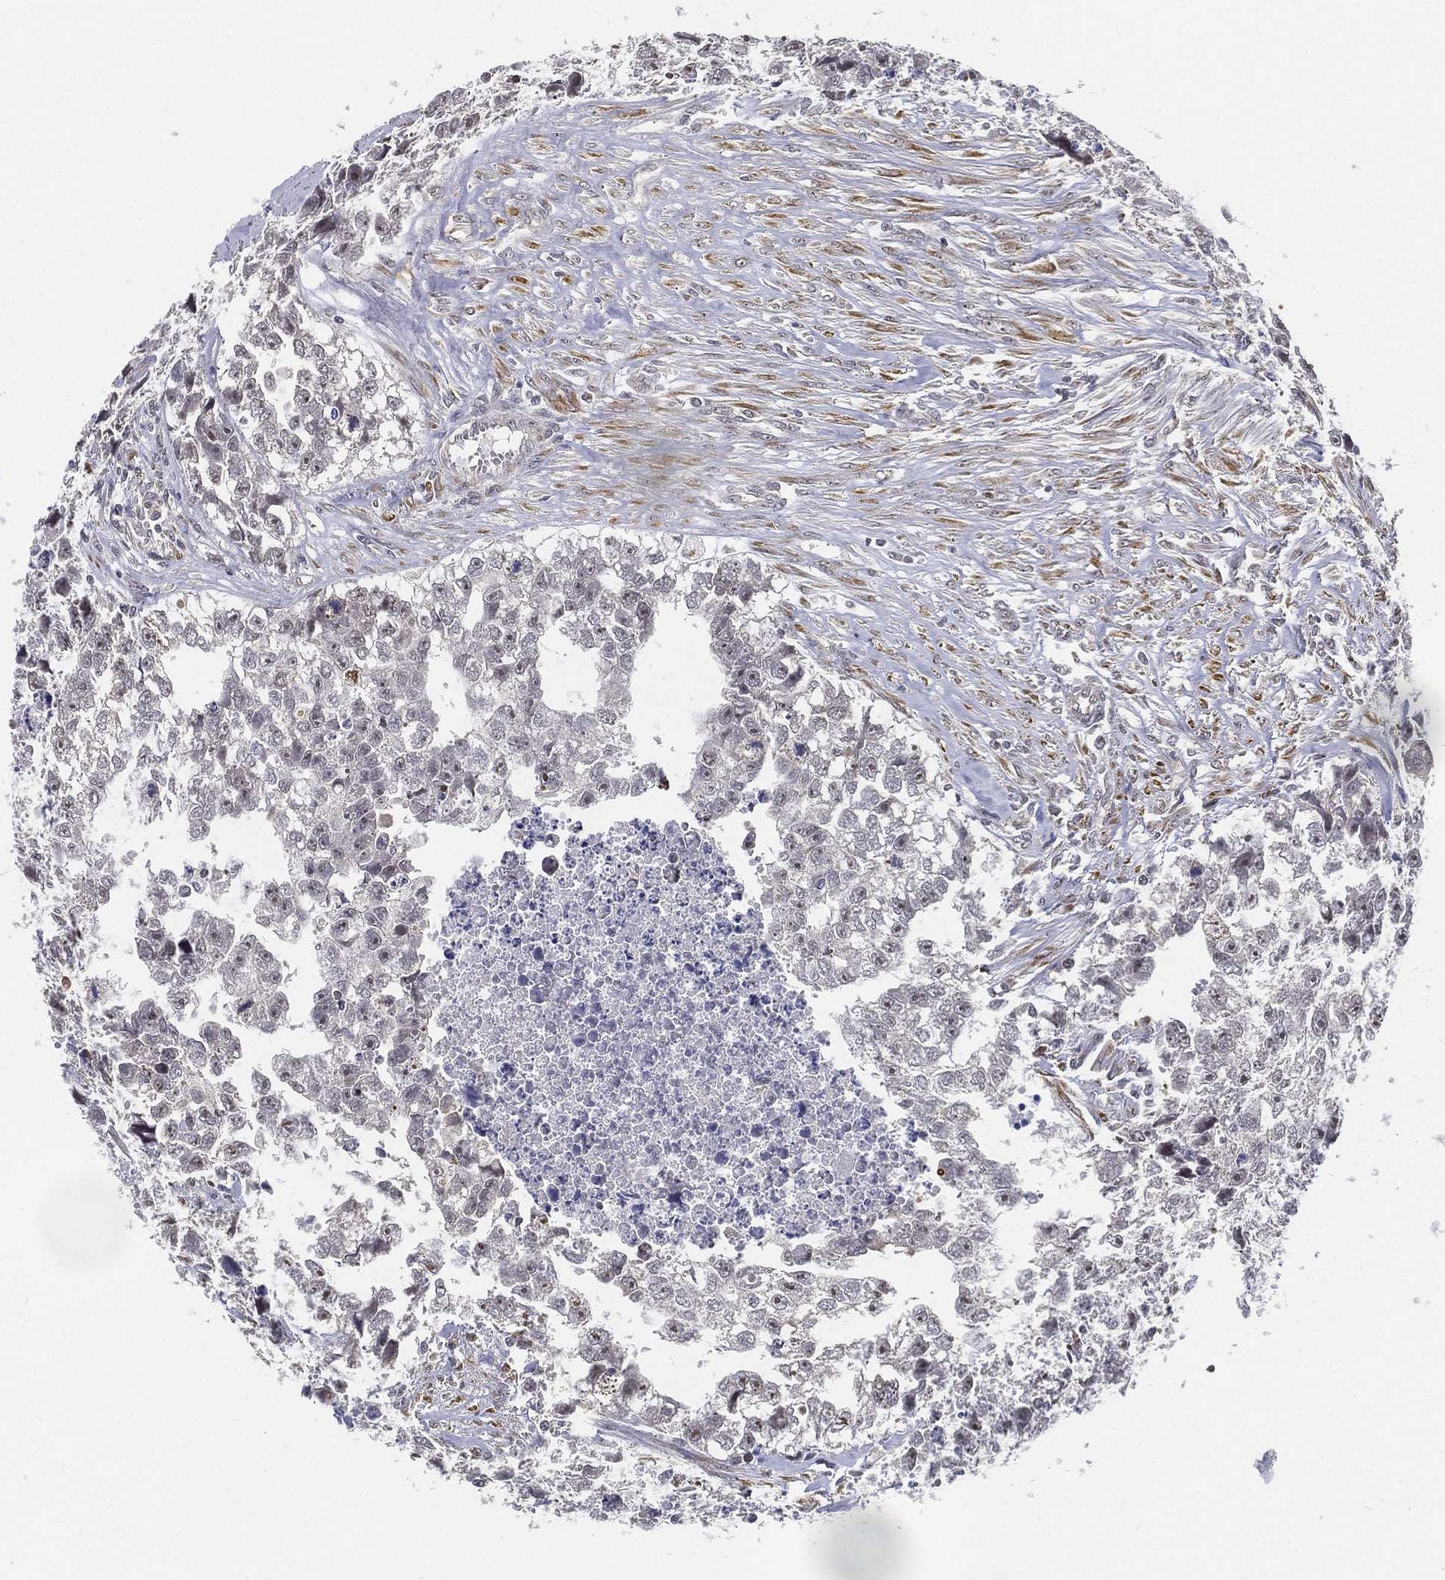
{"staining": {"intensity": "weak", "quantity": "<25%", "location": "nuclear"}, "tissue": "testis cancer", "cell_type": "Tumor cells", "image_type": "cancer", "snomed": [{"axis": "morphology", "description": "Carcinoma, Embryonal, NOS"}, {"axis": "morphology", "description": "Teratoma, malignant, NOS"}, {"axis": "topography", "description": "Testis"}], "caption": "Image shows no significant protein staining in tumor cells of embryonal carcinoma (testis).", "gene": "PPP1R16B", "patient": {"sex": "male", "age": 44}}